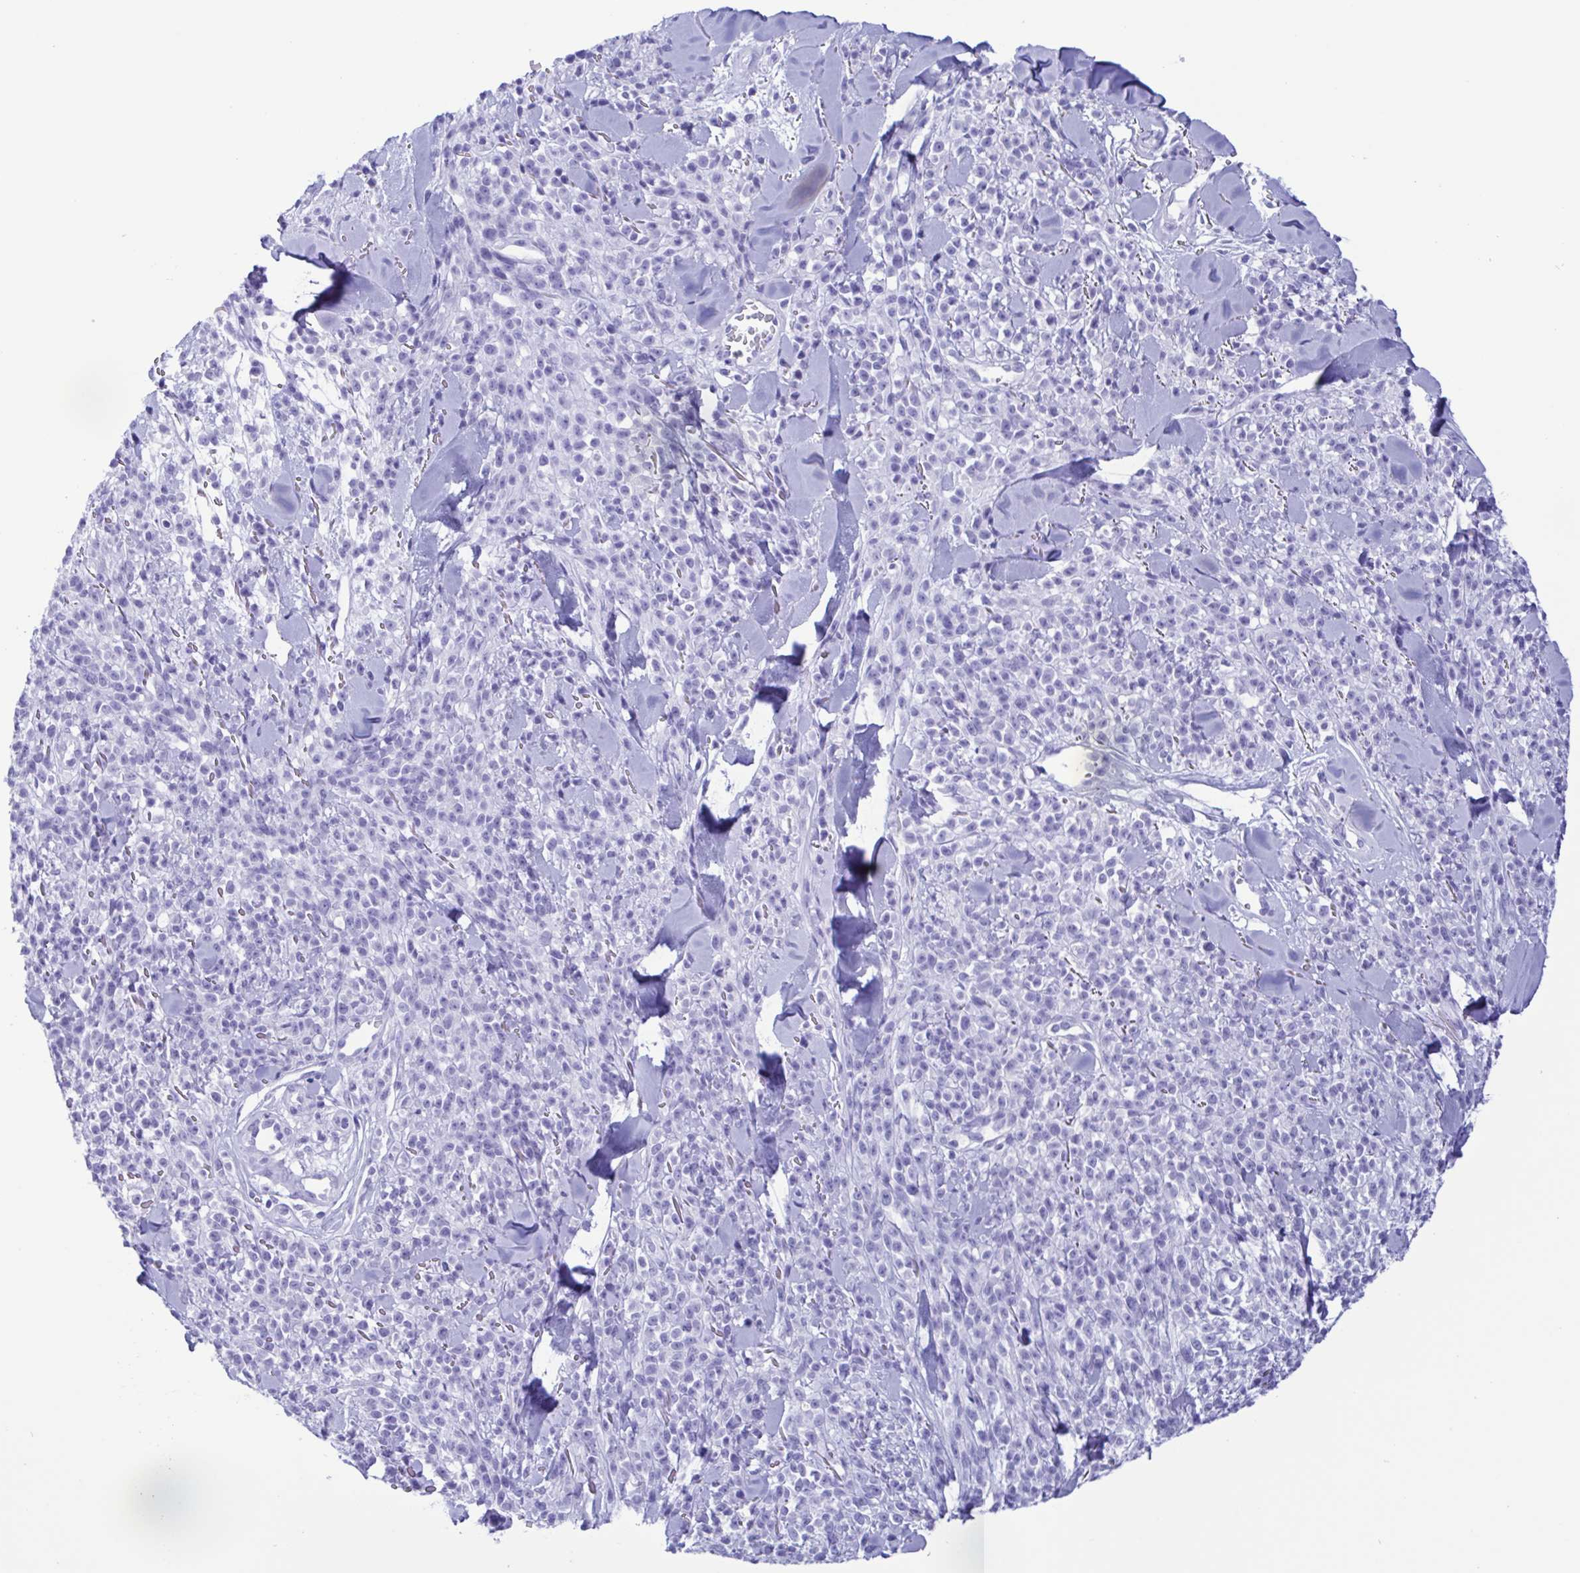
{"staining": {"intensity": "negative", "quantity": "none", "location": "none"}, "tissue": "melanoma", "cell_type": "Tumor cells", "image_type": "cancer", "snomed": [{"axis": "morphology", "description": "Malignant melanoma, NOS"}, {"axis": "topography", "description": "Skin"}, {"axis": "topography", "description": "Skin of trunk"}], "caption": "Immunohistochemistry of human melanoma reveals no positivity in tumor cells. (DAB (3,3'-diaminobenzidine) IHC with hematoxylin counter stain).", "gene": "TSPY2", "patient": {"sex": "male", "age": 74}}